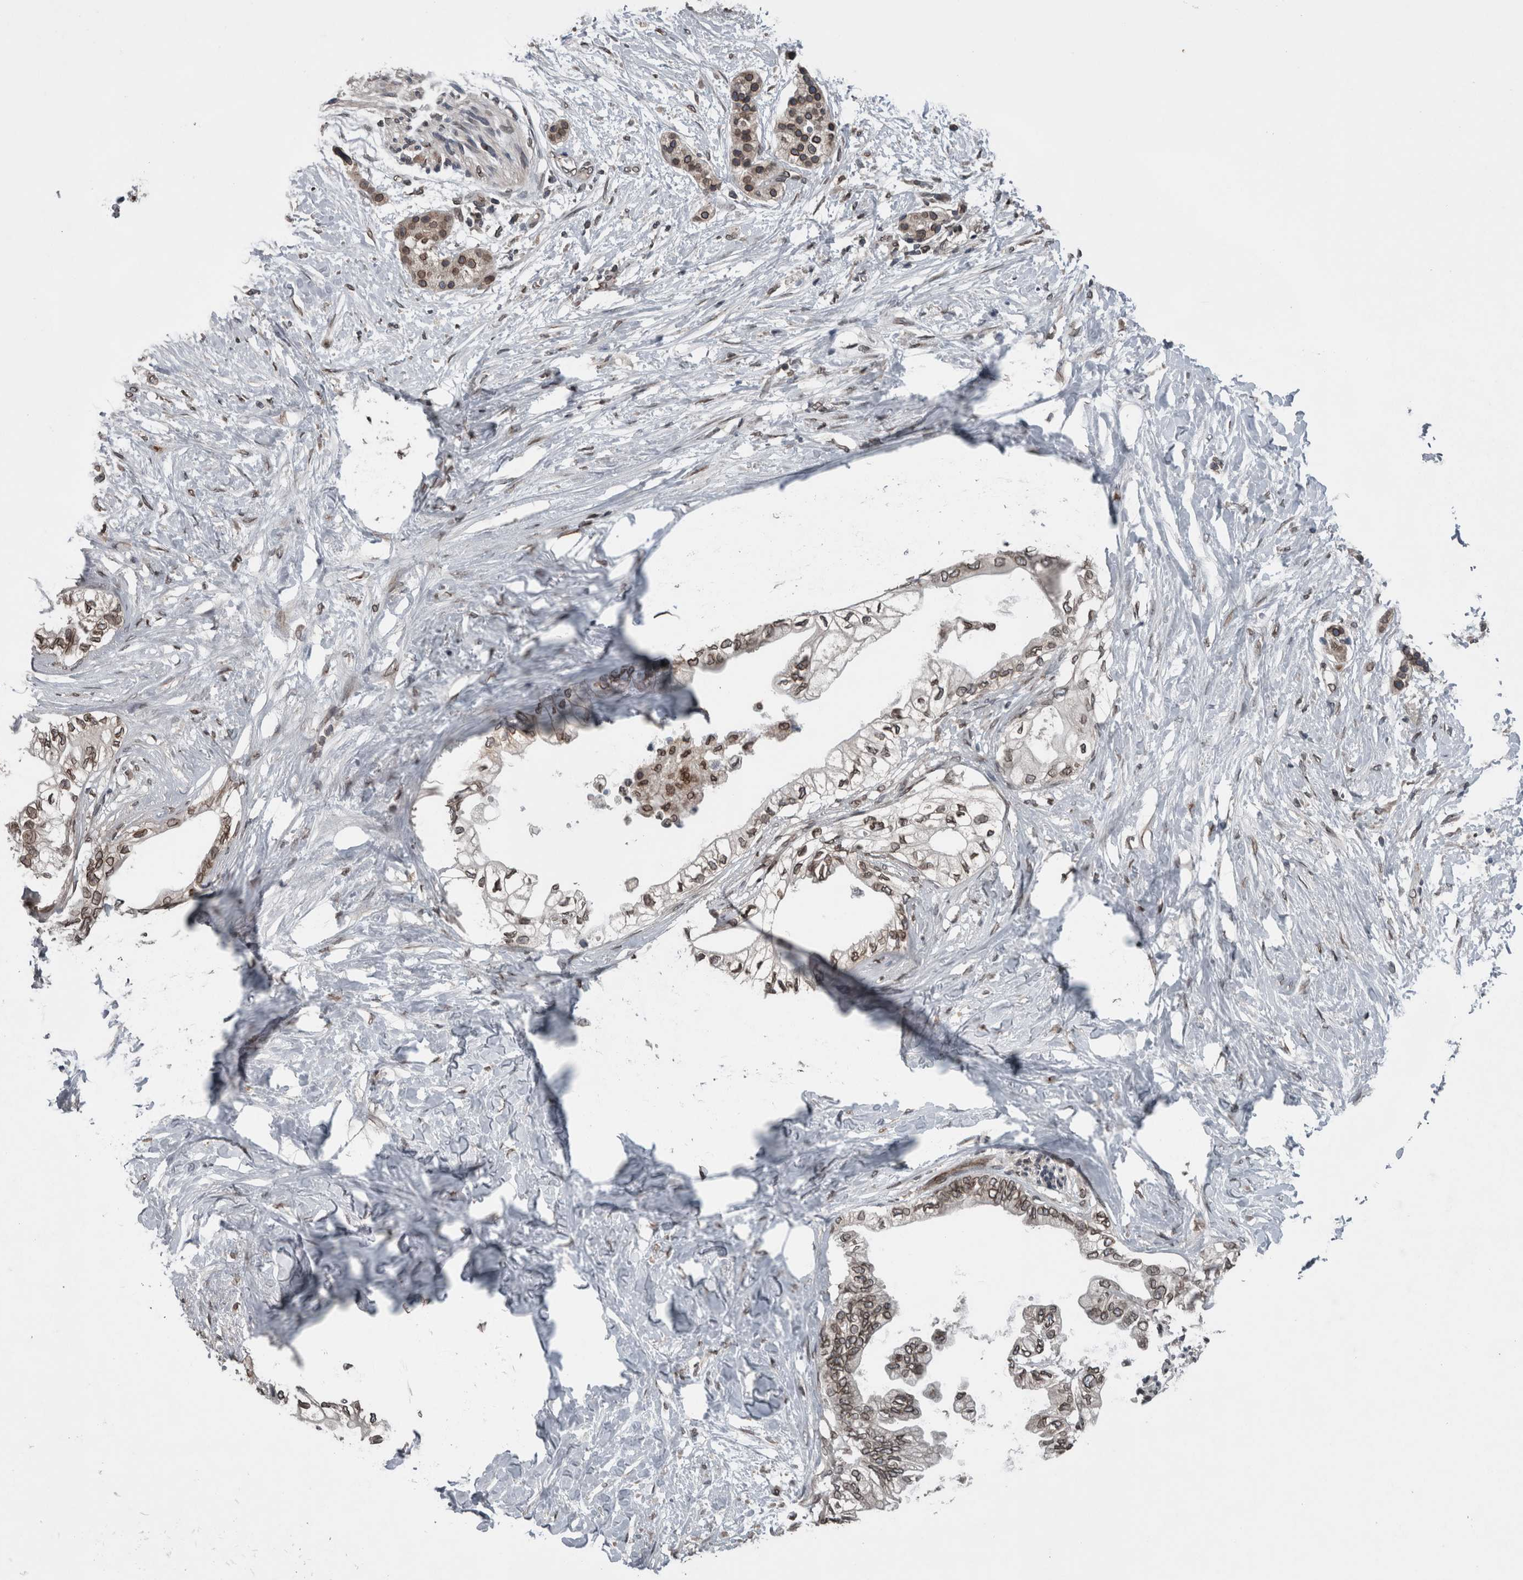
{"staining": {"intensity": "moderate", "quantity": ">75%", "location": "cytoplasmic/membranous,nuclear"}, "tissue": "pancreatic cancer", "cell_type": "Tumor cells", "image_type": "cancer", "snomed": [{"axis": "morphology", "description": "Normal tissue, NOS"}, {"axis": "morphology", "description": "Adenocarcinoma, NOS"}, {"axis": "topography", "description": "Pancreas"}, {"axis": "topography", "description": "Duodenum"}], "caption": "Immunohistochemical staining of human pancreatic adenocarcinoma exhibits medium levels of moderate cytoplasmic/membranous and nuclear protein expression in approximately >75% of tumor cells.", "gene": "RANBP2", "patient": {"sex": "female", "age": 60}}